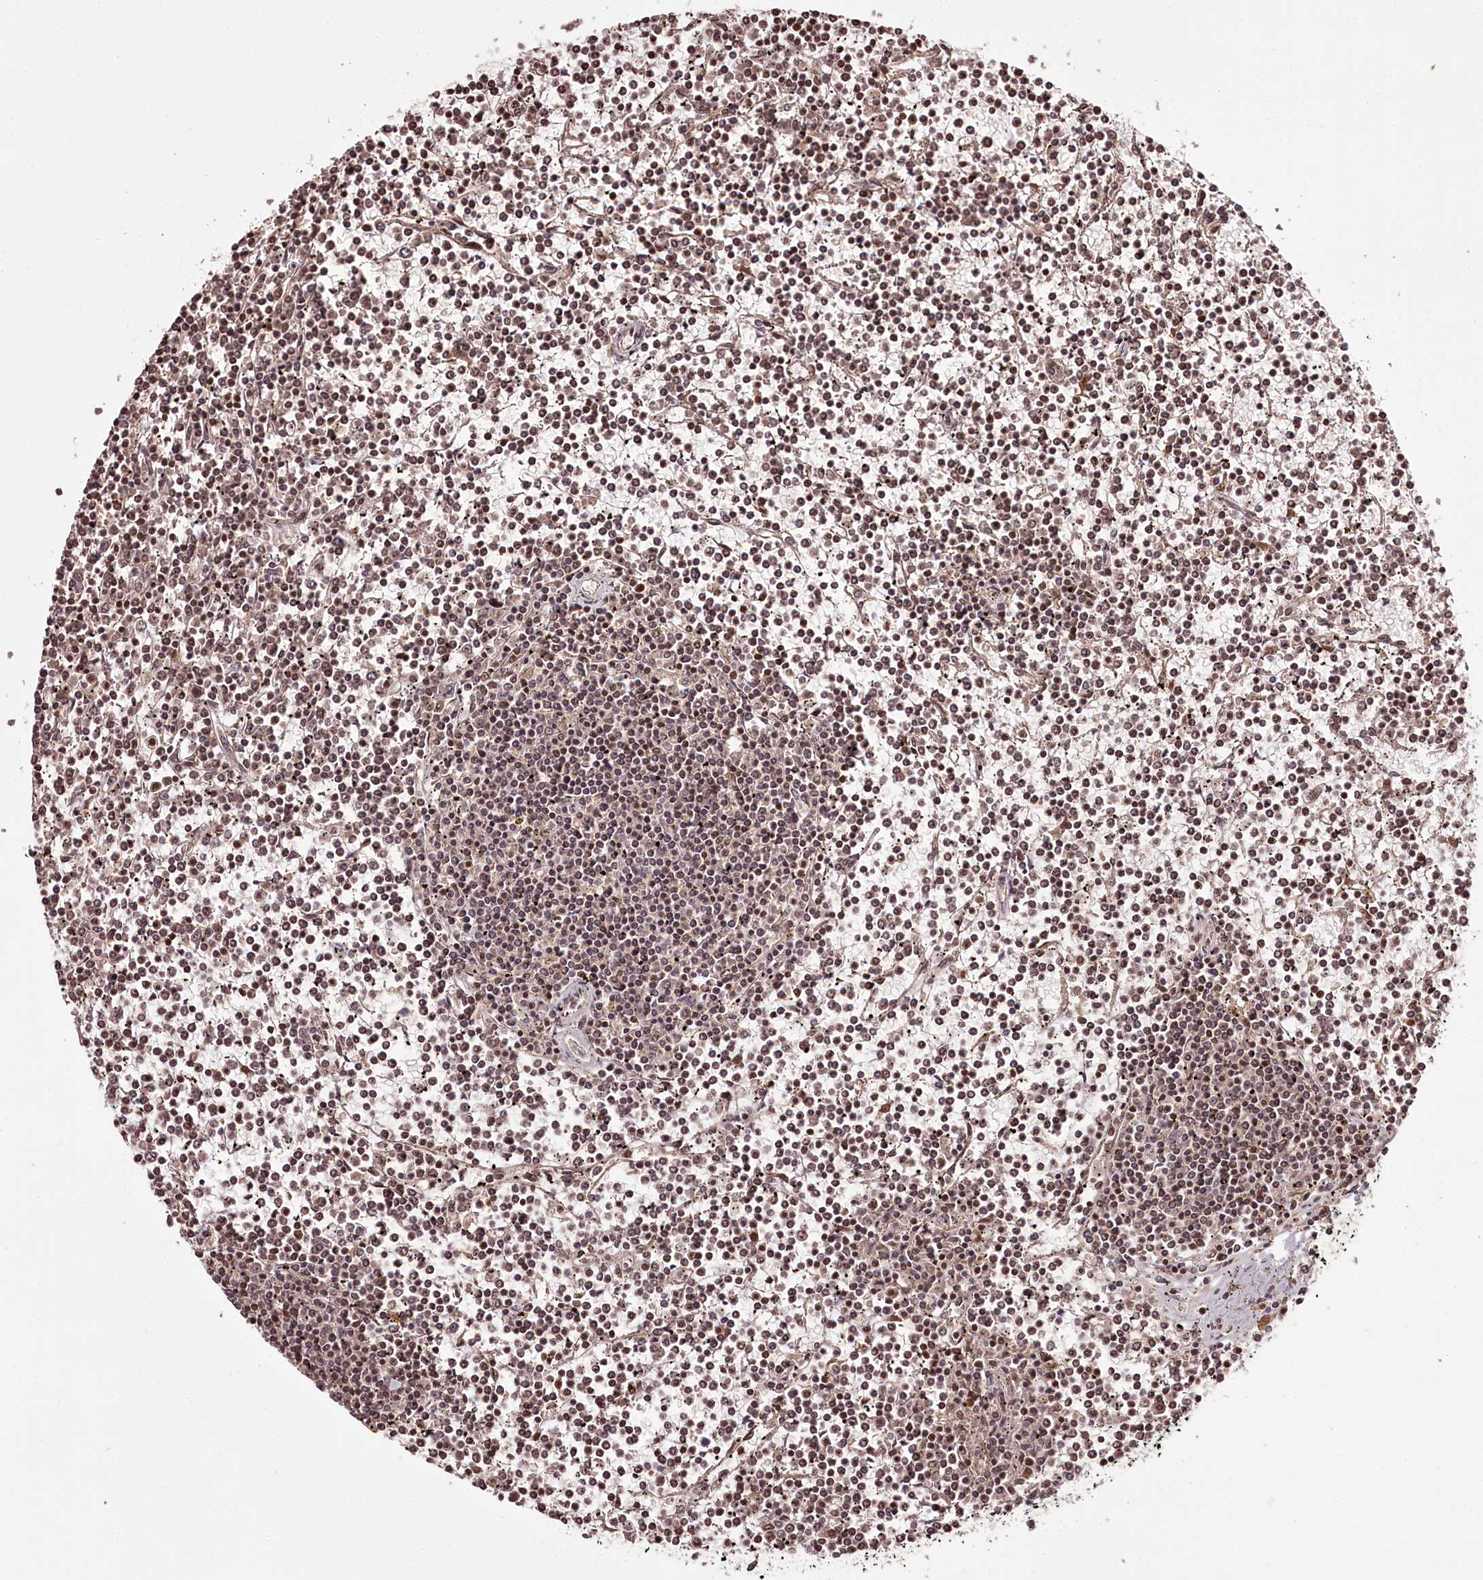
{"staining": {"intensity": "moderate", "quantity": ">75%", "location": "nuclear"}, "tissue": "lymphoma", "cell_type": "Tumor cells", "image_type": "cancer", "snomed": [{"axis": "morphology", "description": "Malignant lymphoma, non-Hodgkin's type, Low grade"}, {"axis": "topography", "description": "Spleen"}], "caption": "Protein expression analysis of low-grade malignant lymphoma, non-Hodgkin's type reveals moderate nuclear positivity in approximately >75% of tumor cells.", "gene": "THYN1", "patient": {"sex": "female", "age": 19}}